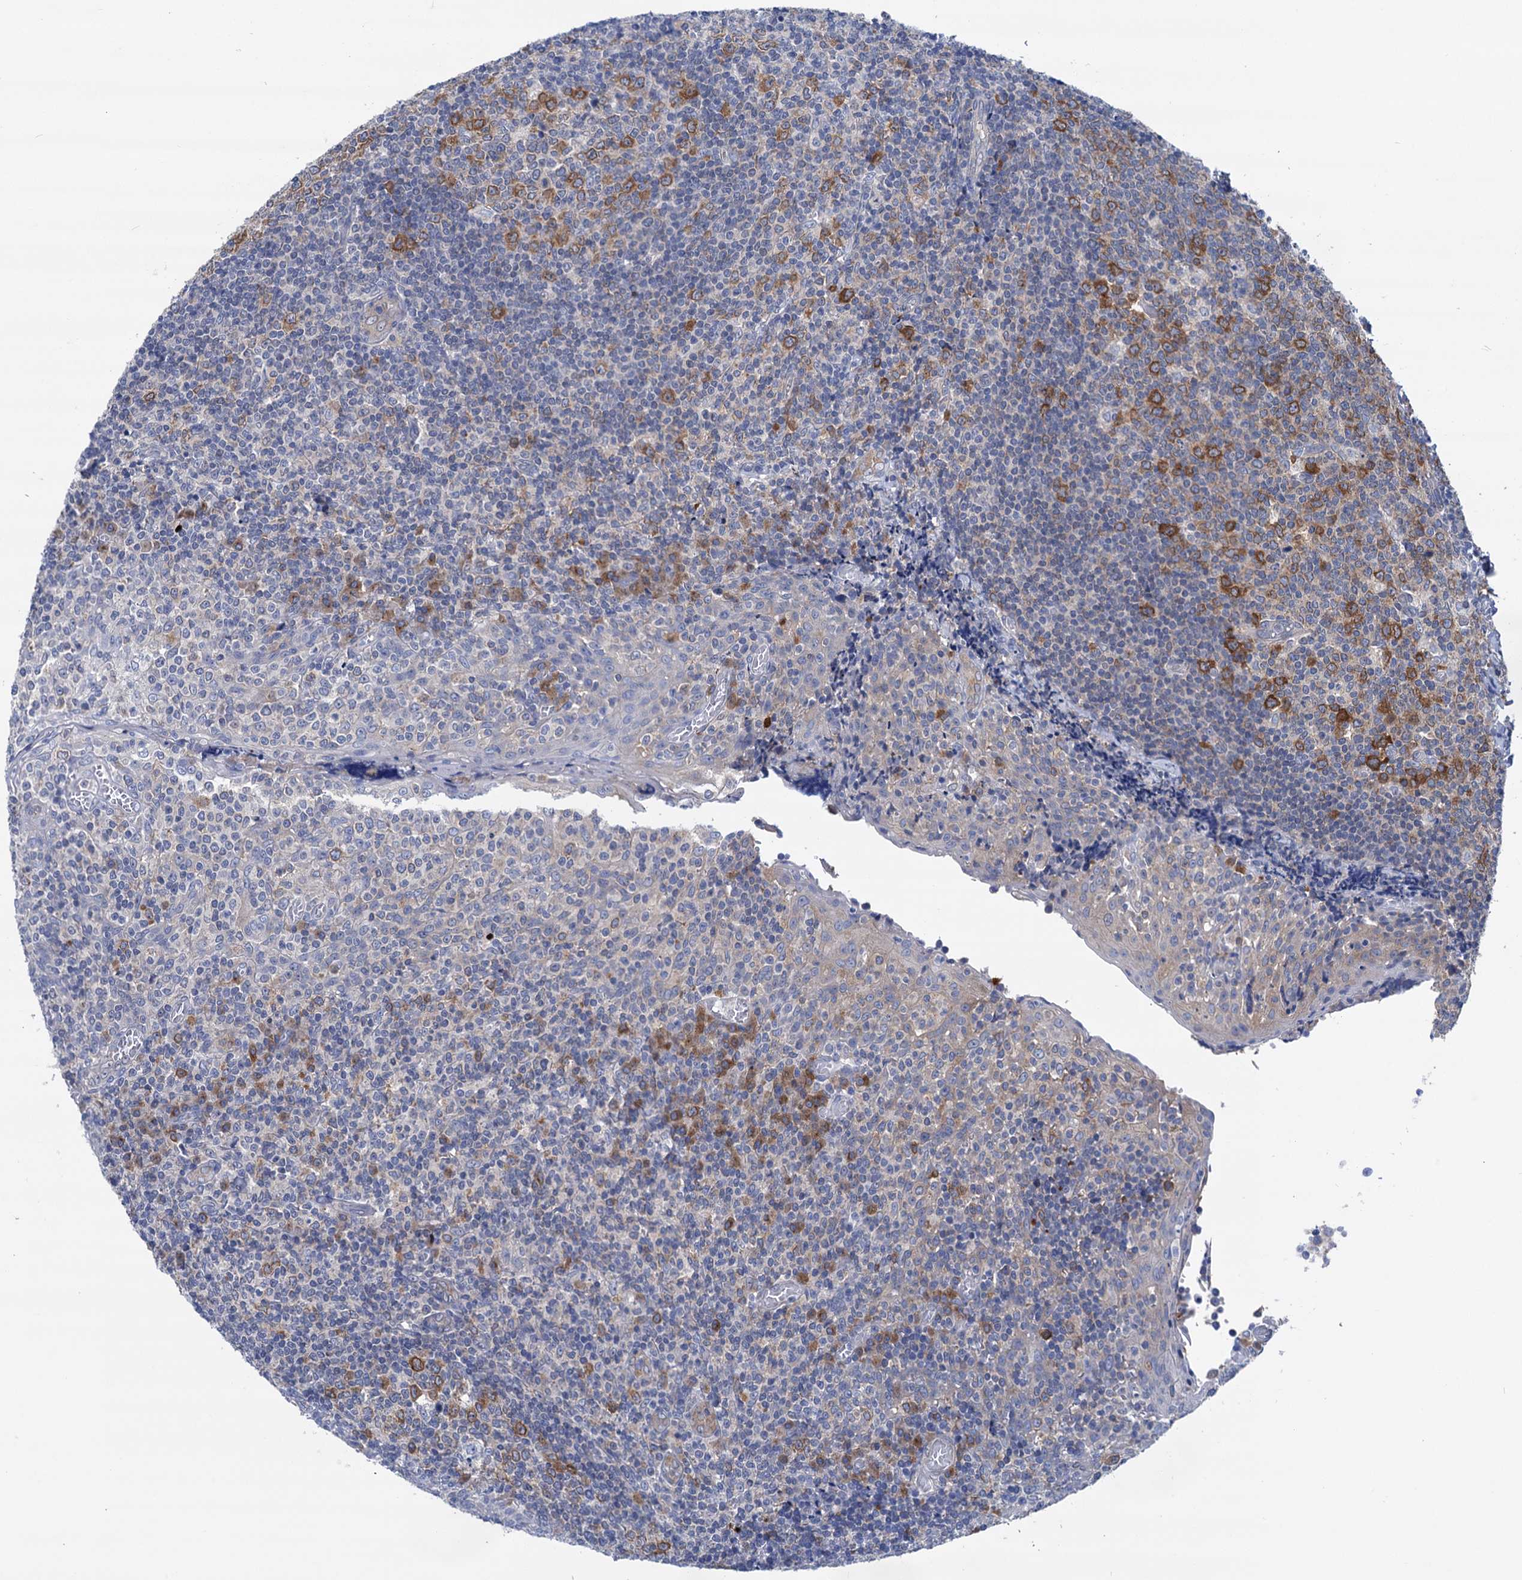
{"staining": {"intensity": "strong", "quantity": "<25%", "location": "cytoplasmic/membranous"}, "tissue": "tonsil", "cell_type": "Germinal center cells", "image_type": "normal", "snomed": [{"axis": "morphology", "description": "Normal tissue, NOS"}, {"axis": "topography", "description": "Tonsil"}], "caption": "Immunohistochemical staining of unremarkable human tonsil shows strong cytoplasmic/membranous protein expression in approximately <25% of germinal center cells.", "gene": "ZNRD2", "patient": {"sex": "female", "age": 19}}